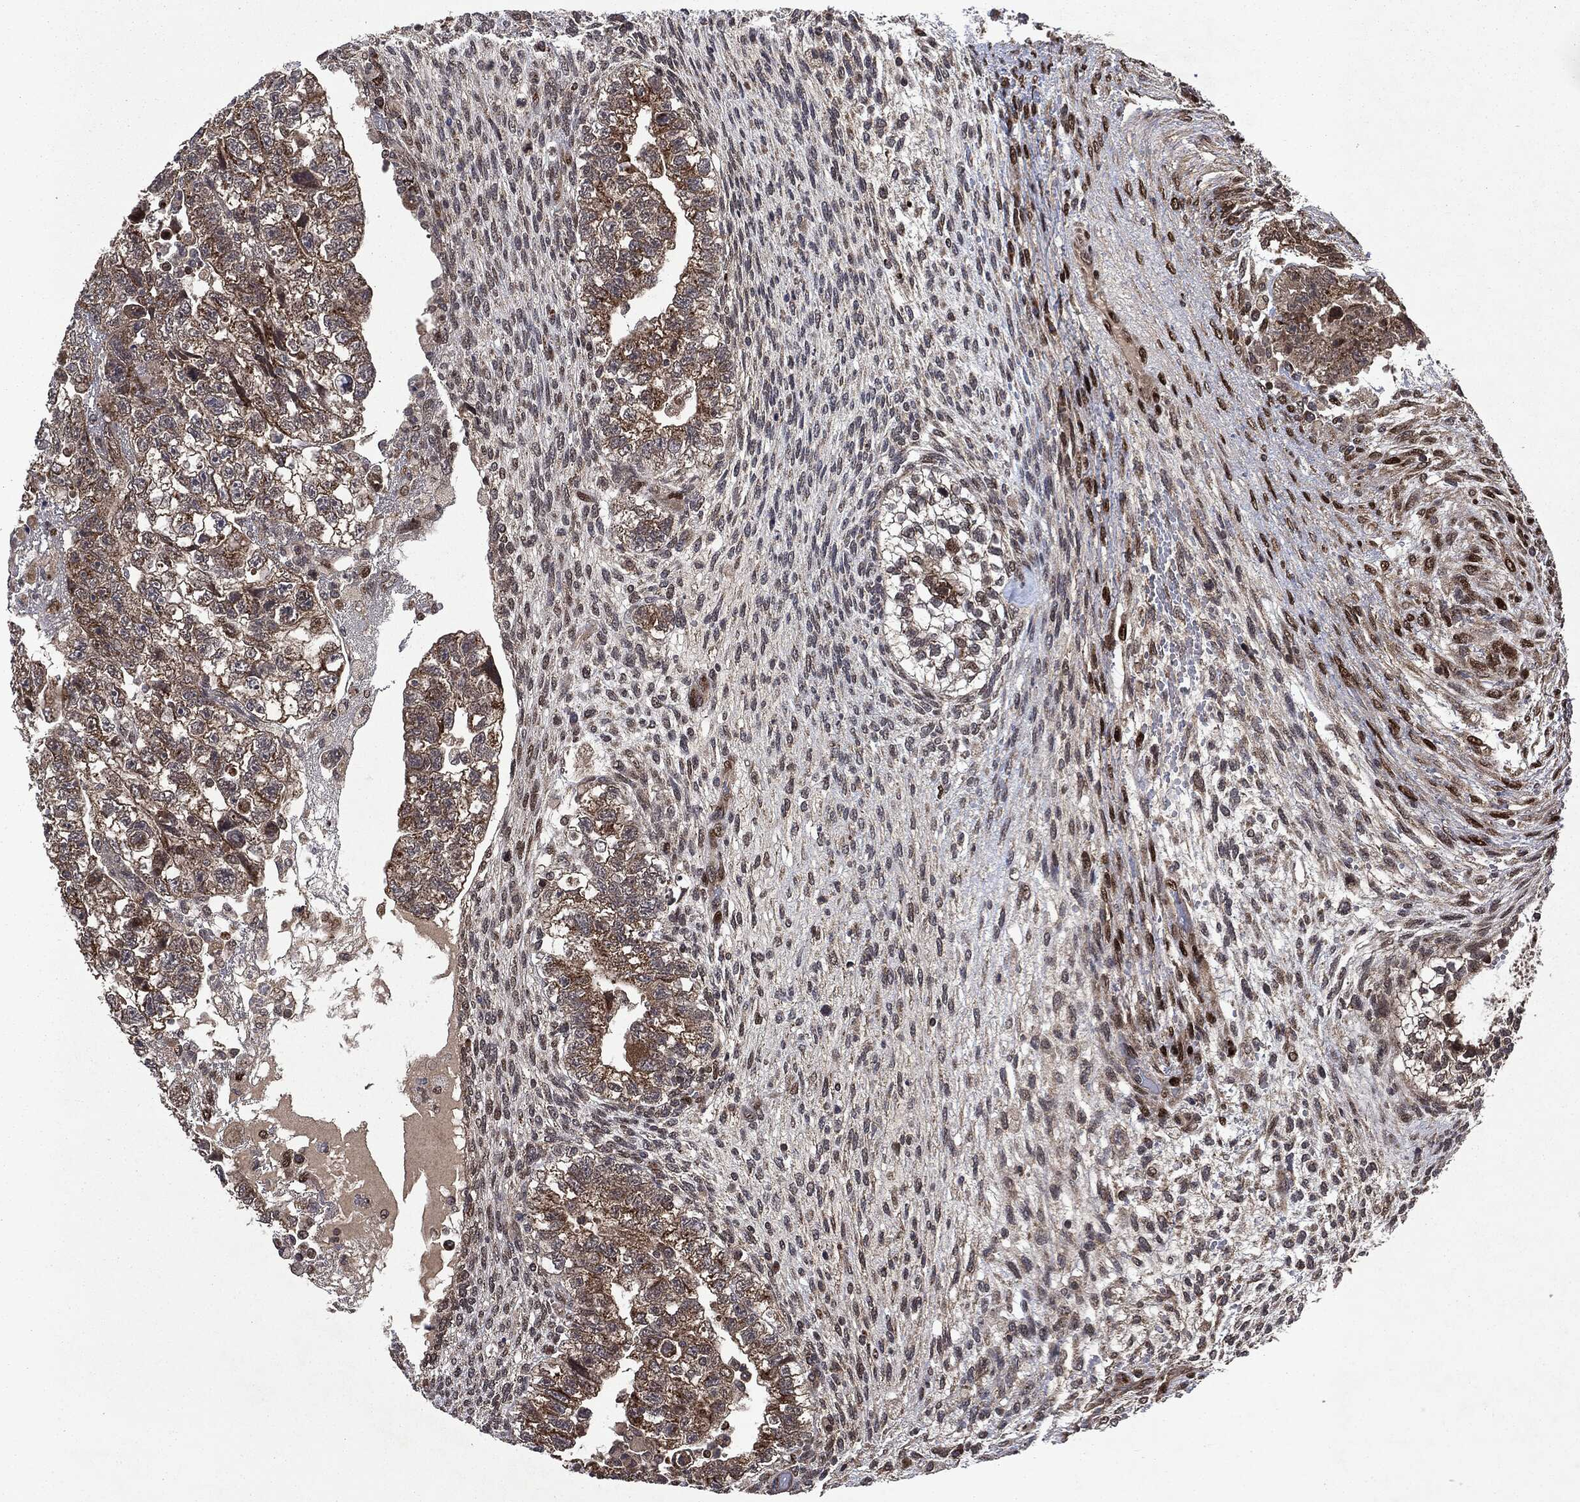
{"staining": {"intensity": "moderate", "quantity": ">75%", "location": "cytoplasmic/membranous"}, "tissue": "testis cancer", "cell_type": "Tumor cells", "image_type": "cancer", "snomed": [{"axis": "morphology", "description": "Normal tissue, NOS"}, {"axis": "morphology", "description": "Carcinoma, Embryonal, NOS"}, {"axis": "topography", "description": "Testis"}], "caption": "Tumor cells display medium levels of moderate cytoplasmic/membranous expression in about >75% of cells in human testis cancer (embryonal carcinoma).", "gene": "PLPPR2", "patient": {"sex": "male", "age": 36}}